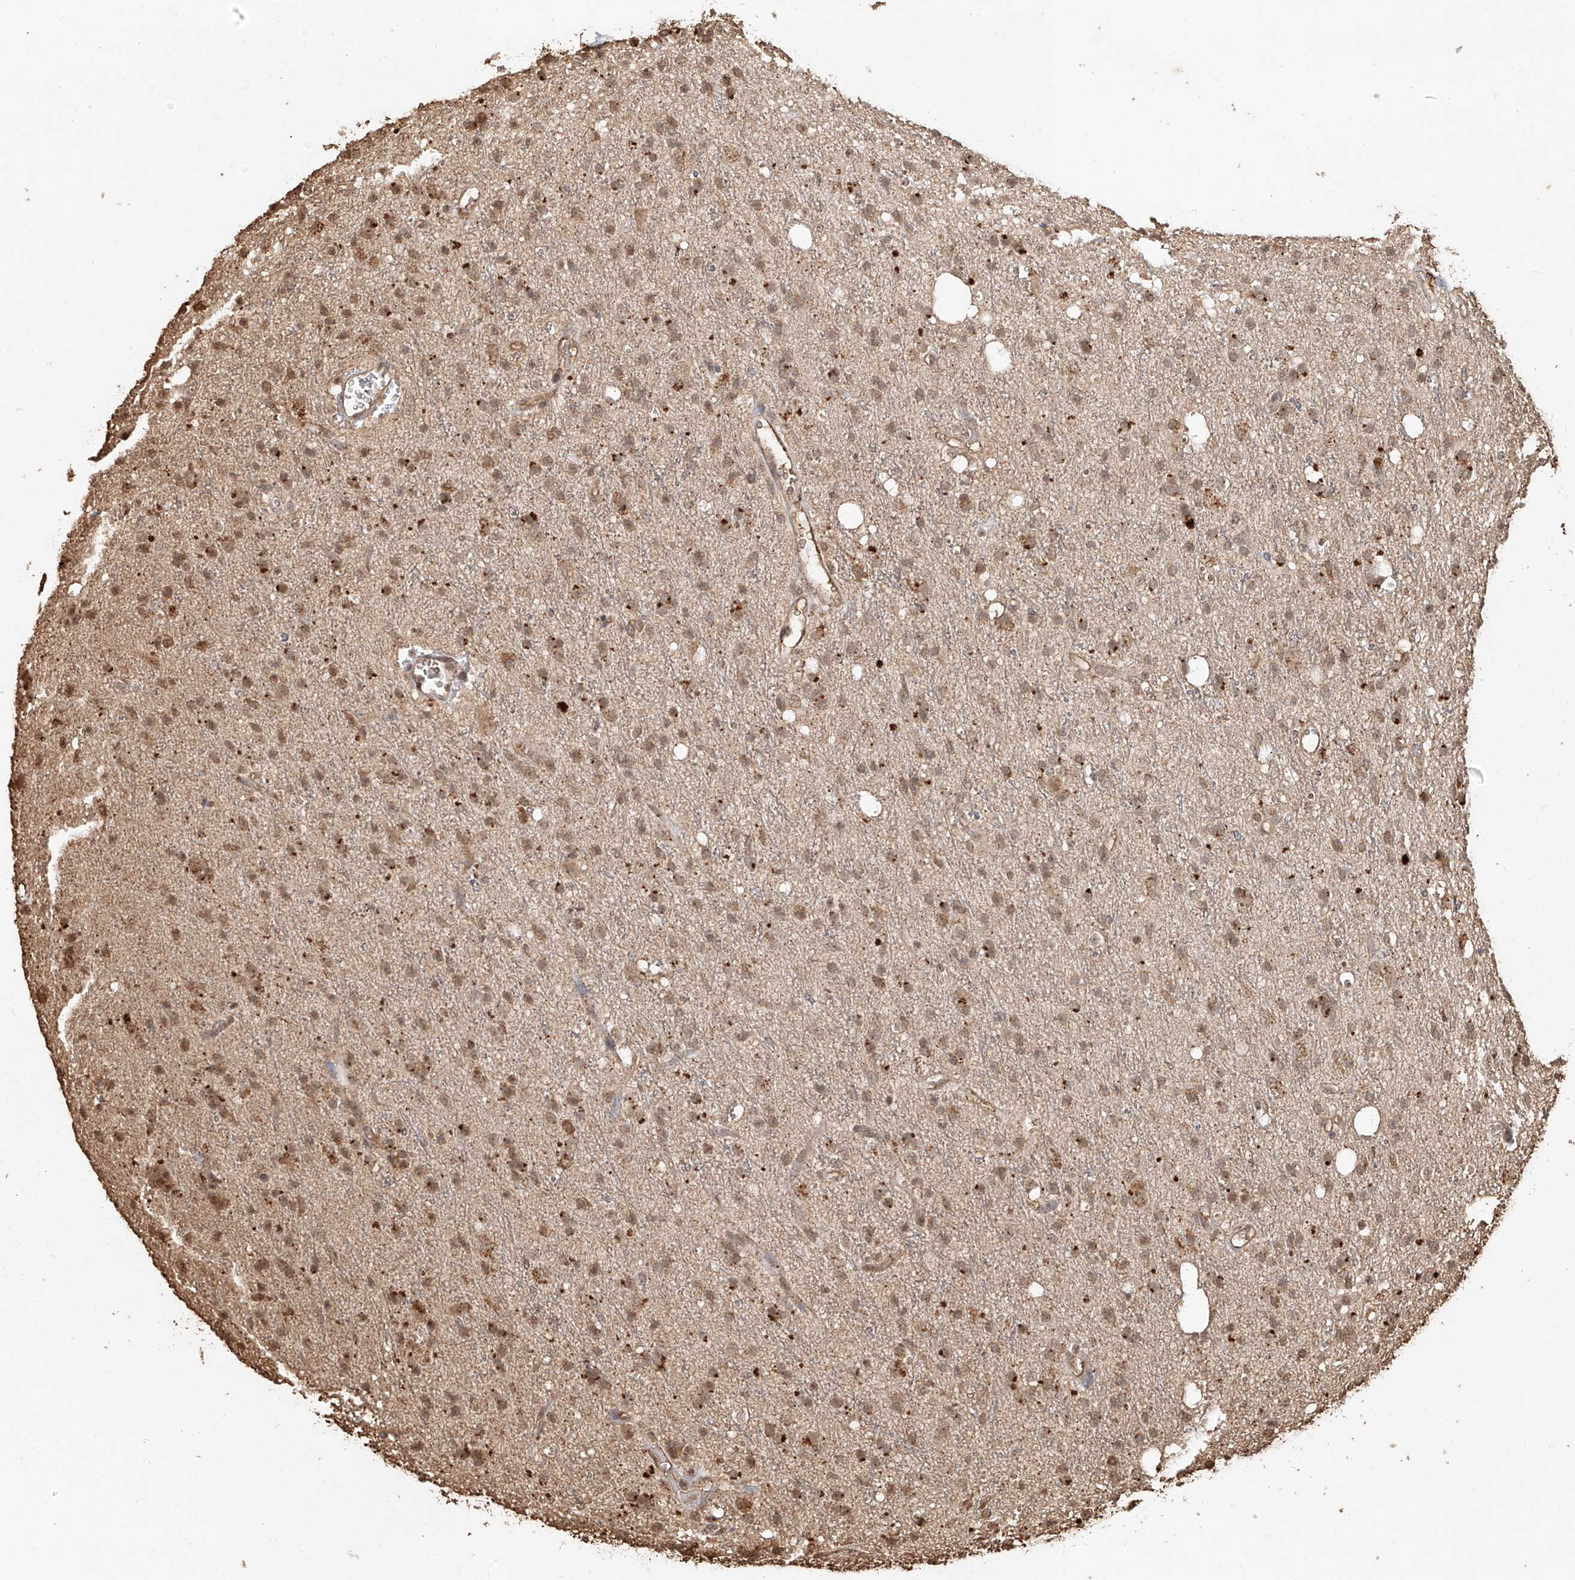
{"staining": {"intensity": "moderate", "quantity": ">75%", "location": "cytoplasmic/membranous,nuclear"}, "tissue": "glioma", "cell_type": "Tumor cells", "image_type": "cancer", "snomed": [{"axis": "morphology", "description": "Glioma, malignant, High grade"}, {"axis": "topography", "description": "Brain"}], "caption": "High-magnification brightfield microscopy of glioma stained with DAB (brown) and counterstained with hematoxylin (blue). tumor cells exhibit moderate cytoplasmic/membranous and nuclear expression is appreciated in about>75% of cells.", "gene": "UBE2K", "patient": {"sex": "male", "age": 47}}